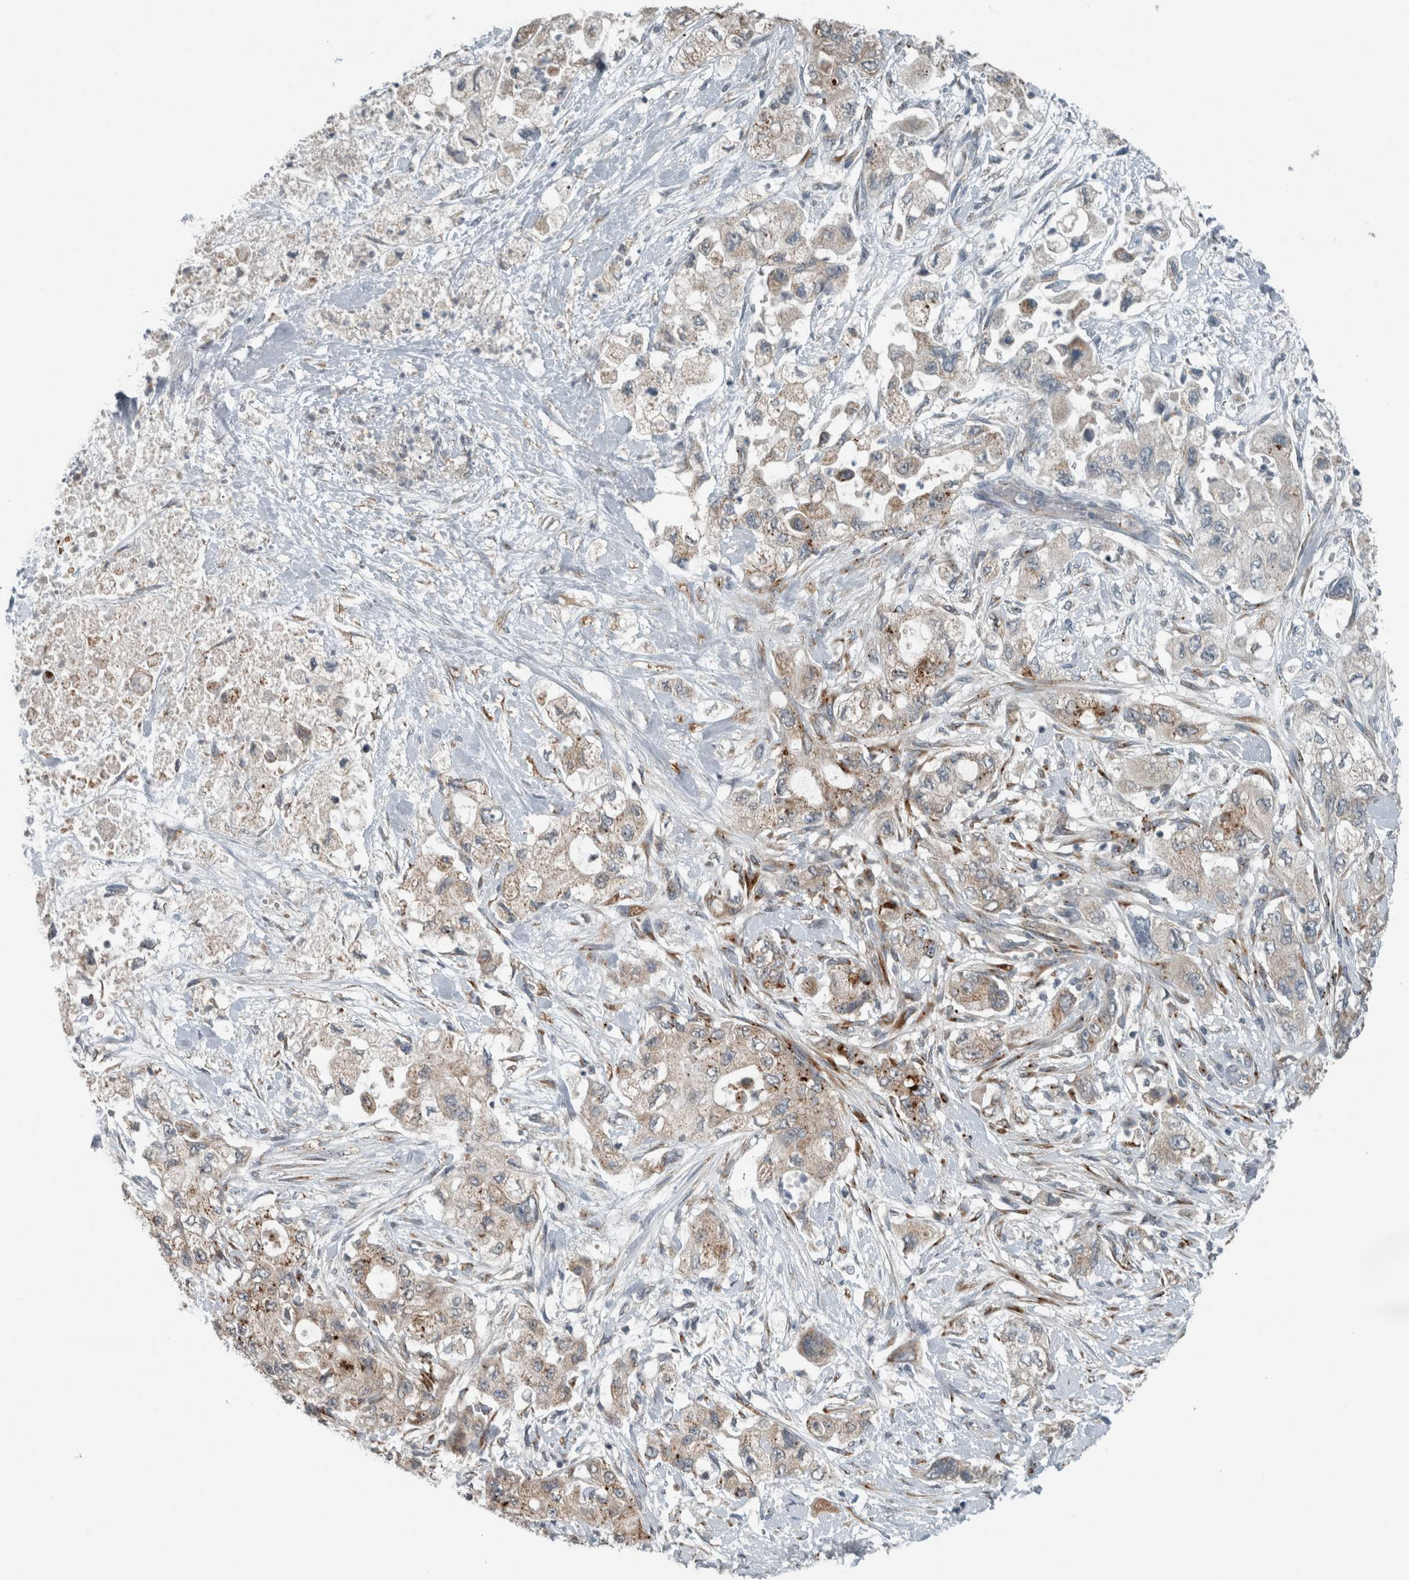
{"staining": {"intensity": "moderate", "quantity": "25%-75%", "location": "cytoplasmic/membranous"}, "tissue": "pancreatic cancer", "cell_type": "Tumor cells", "image_type": "cancer", "snomed": [{"axis": "morphology", "description": "Adenocarcinoma, NOS"}, {"axis": "topography", "description": "Pancreas"}], "caption": "Protein expression analysis of pancreatic cancer displays moderate cytoplasmic/membranous expression in about 25%-75% of tumor cells.", "gene": "KIF1C", "patient": {"sex": "female", "age": 73}}